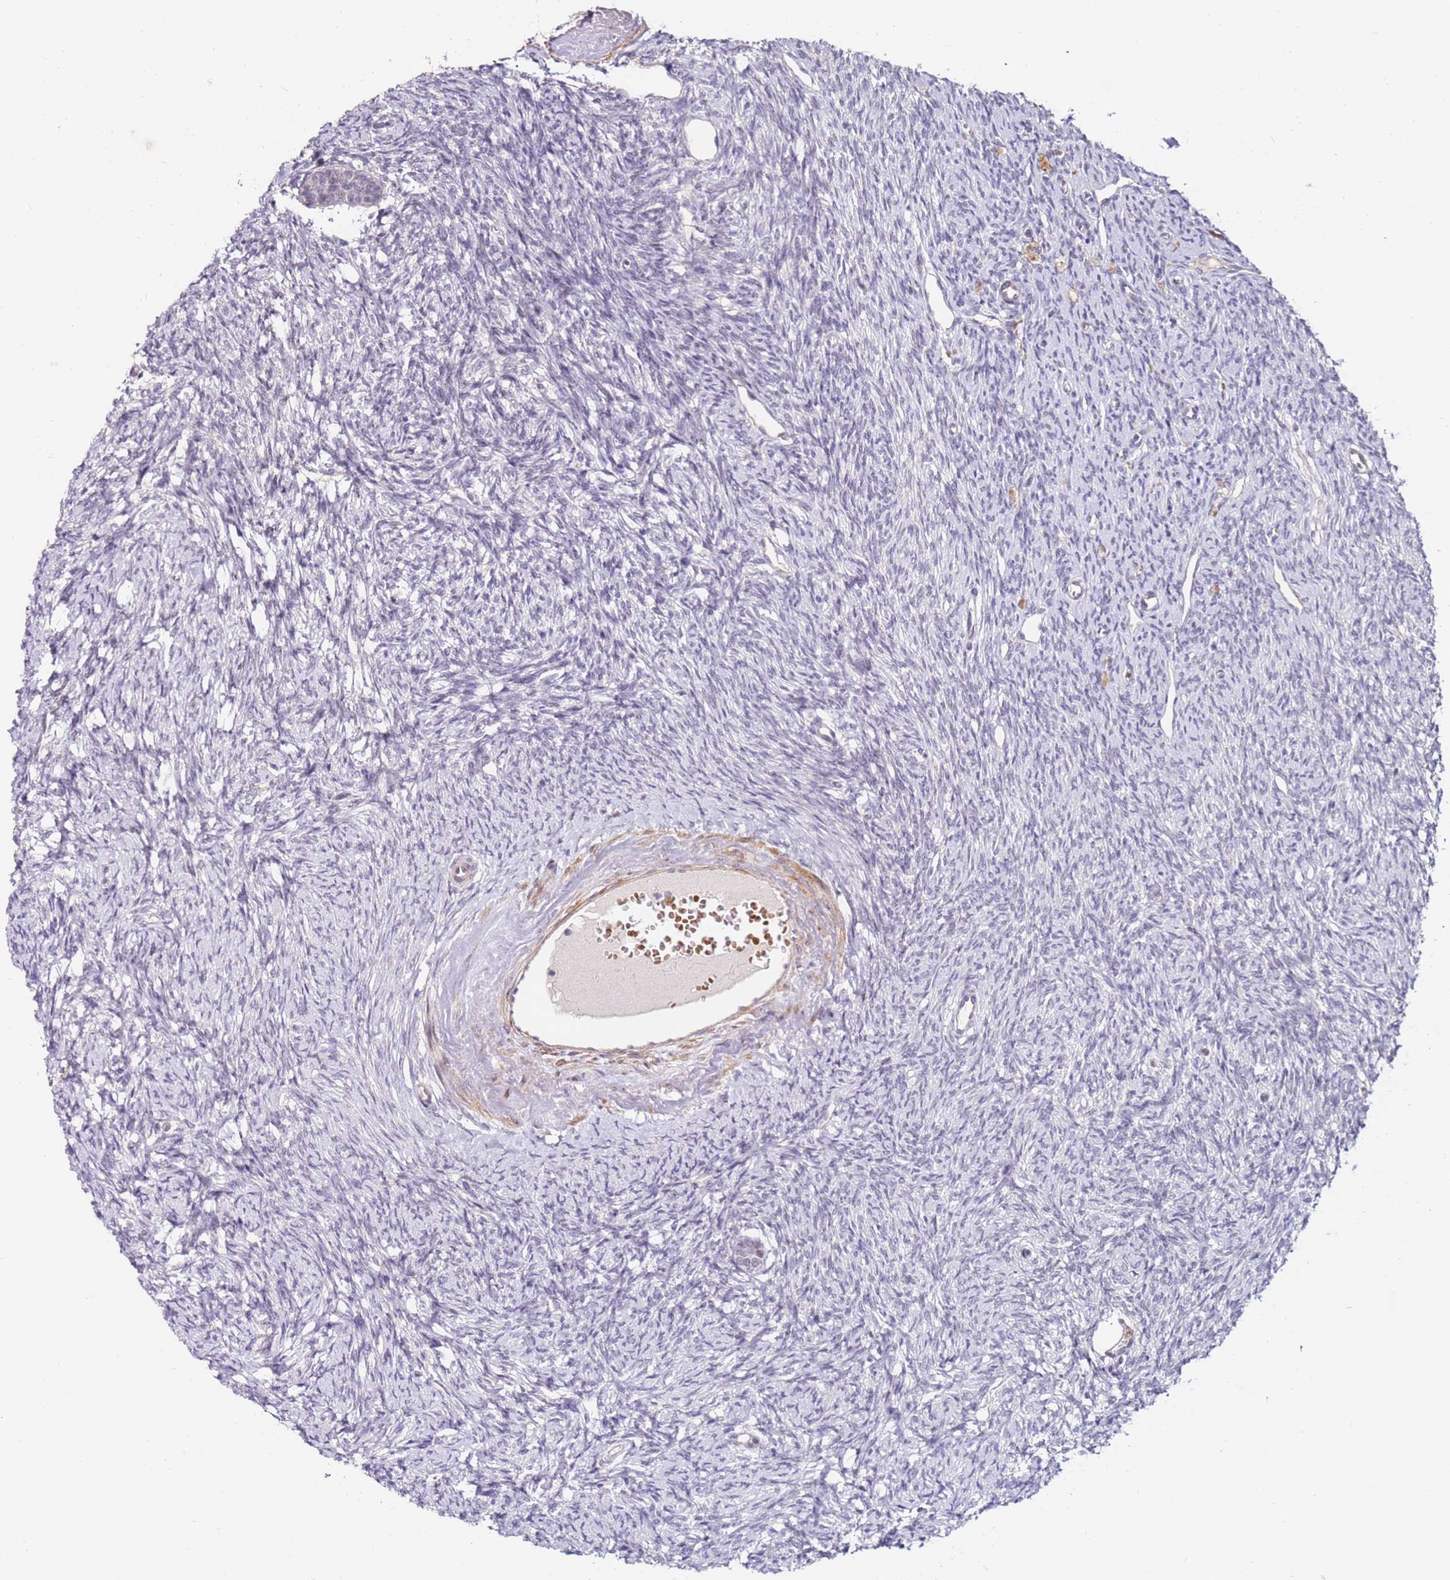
{"staining": {"intensity": "negative", "quantity": "none", "location": "none"}, "tissue": "ovary", "cell_type": "Follicle cells", "image_type": "normal", "snomed": [{"axis": "morphology", "description": "Normal tissue, NOS"}, {"axis": "morphology", "description": "Cyst, NOS"}, {"axis": "topography", "description": "Ovary"}], "caption": "There is no significant positivity in follicle cells of ovary. (DAB (3,3'-diaminobenzidine) immunohistochemistry (IHC) with hematoxylin counter stain).", "gene": "RARS2", "patient": {"sex": "female", "age": 33}}